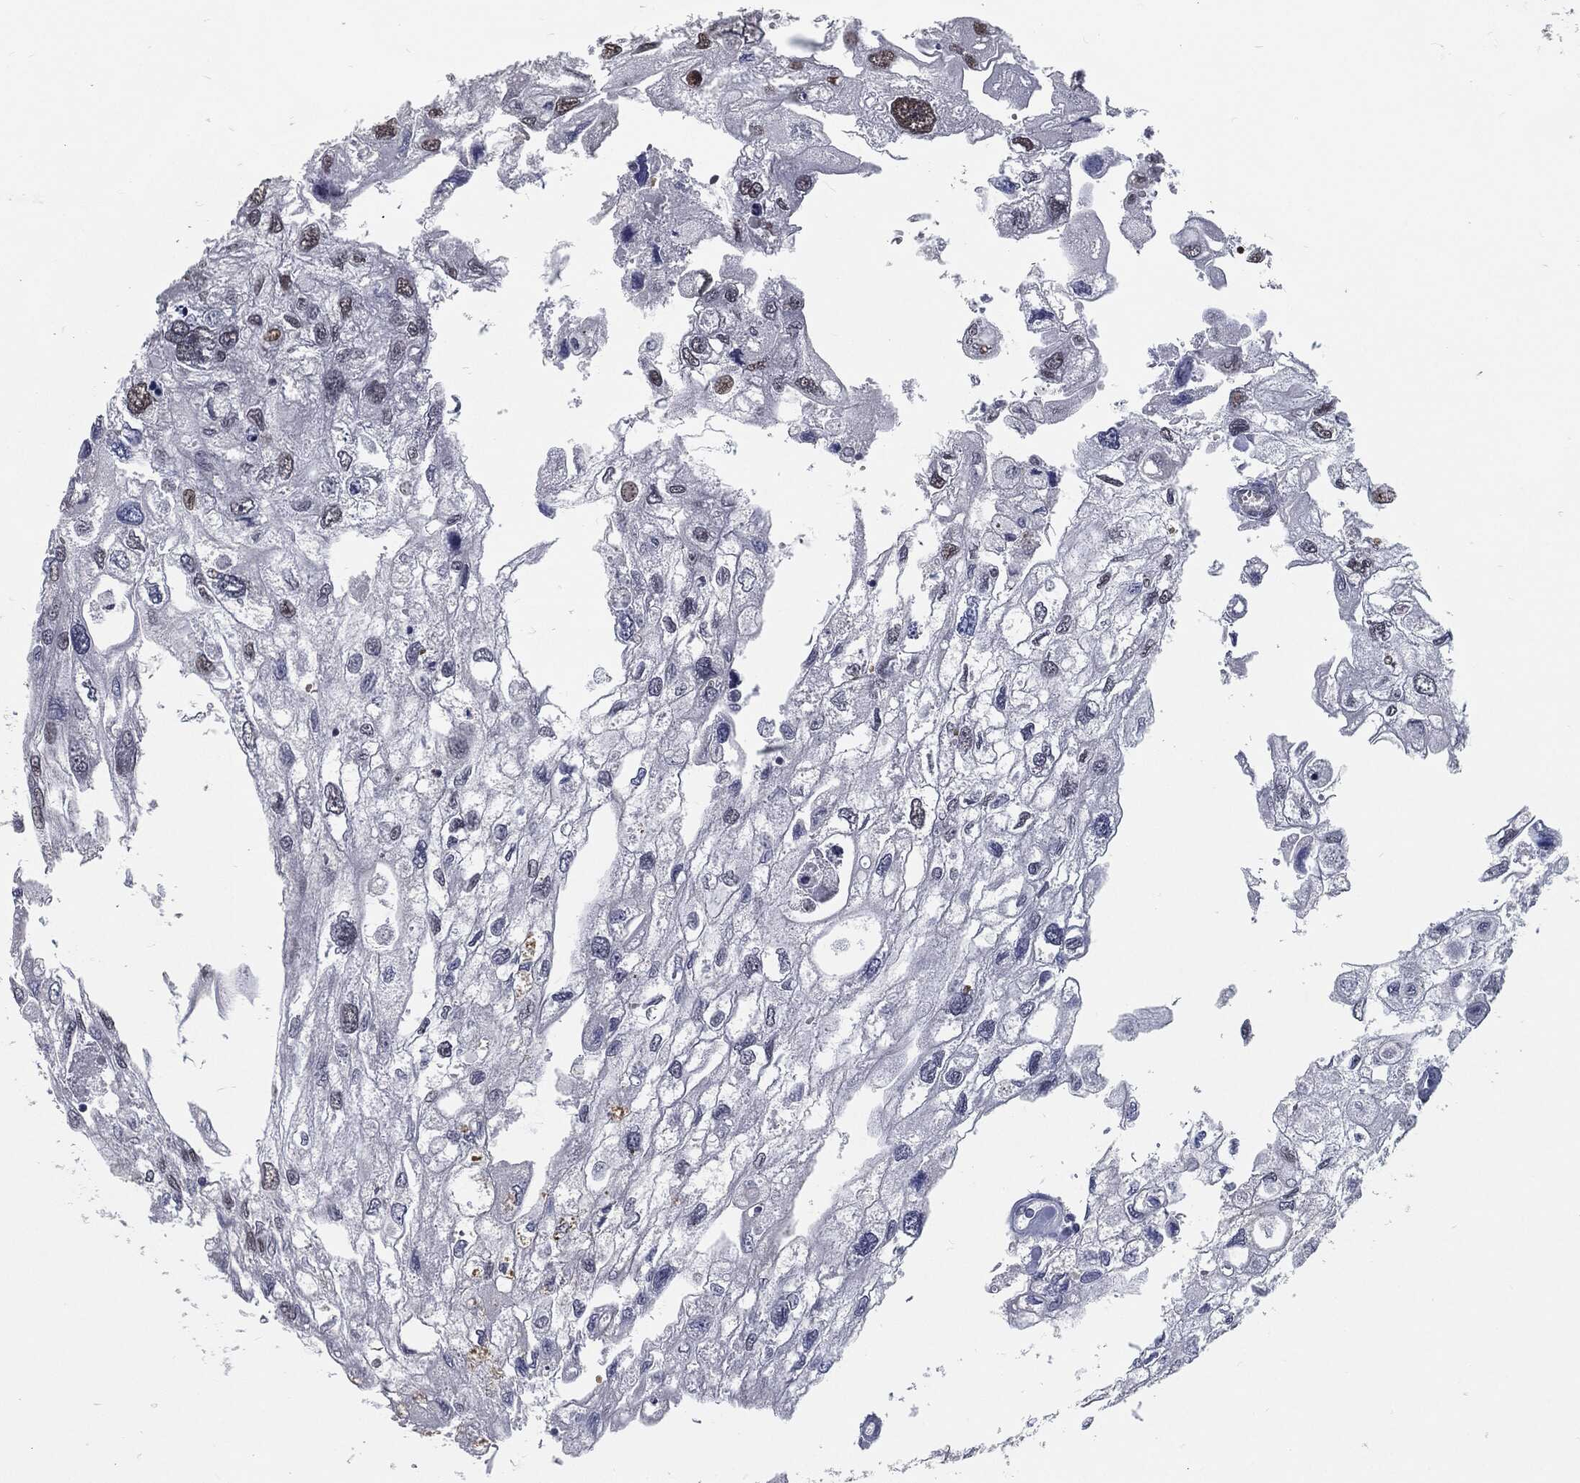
{"staining": {"intensity": "moderate", "quantity": "<25%", "location": "nuclear"}, "tissue": "urothelial cancer", "cell_type": "Tumor cells", "image_type": "cancer", "snomed": [{"axis": "morphology", "description": "Urothelial carcinoma, High grade"}, {"axis": "topography", "description": "Urinary bladder"}], "caption": "Moderate nuclear protein staining is appreciated in approximately <25% of tumor cells in high-grade urothelial carcinoma.", "gene": "ANXA1", "patient": {"sex": "male", "age": 59}}